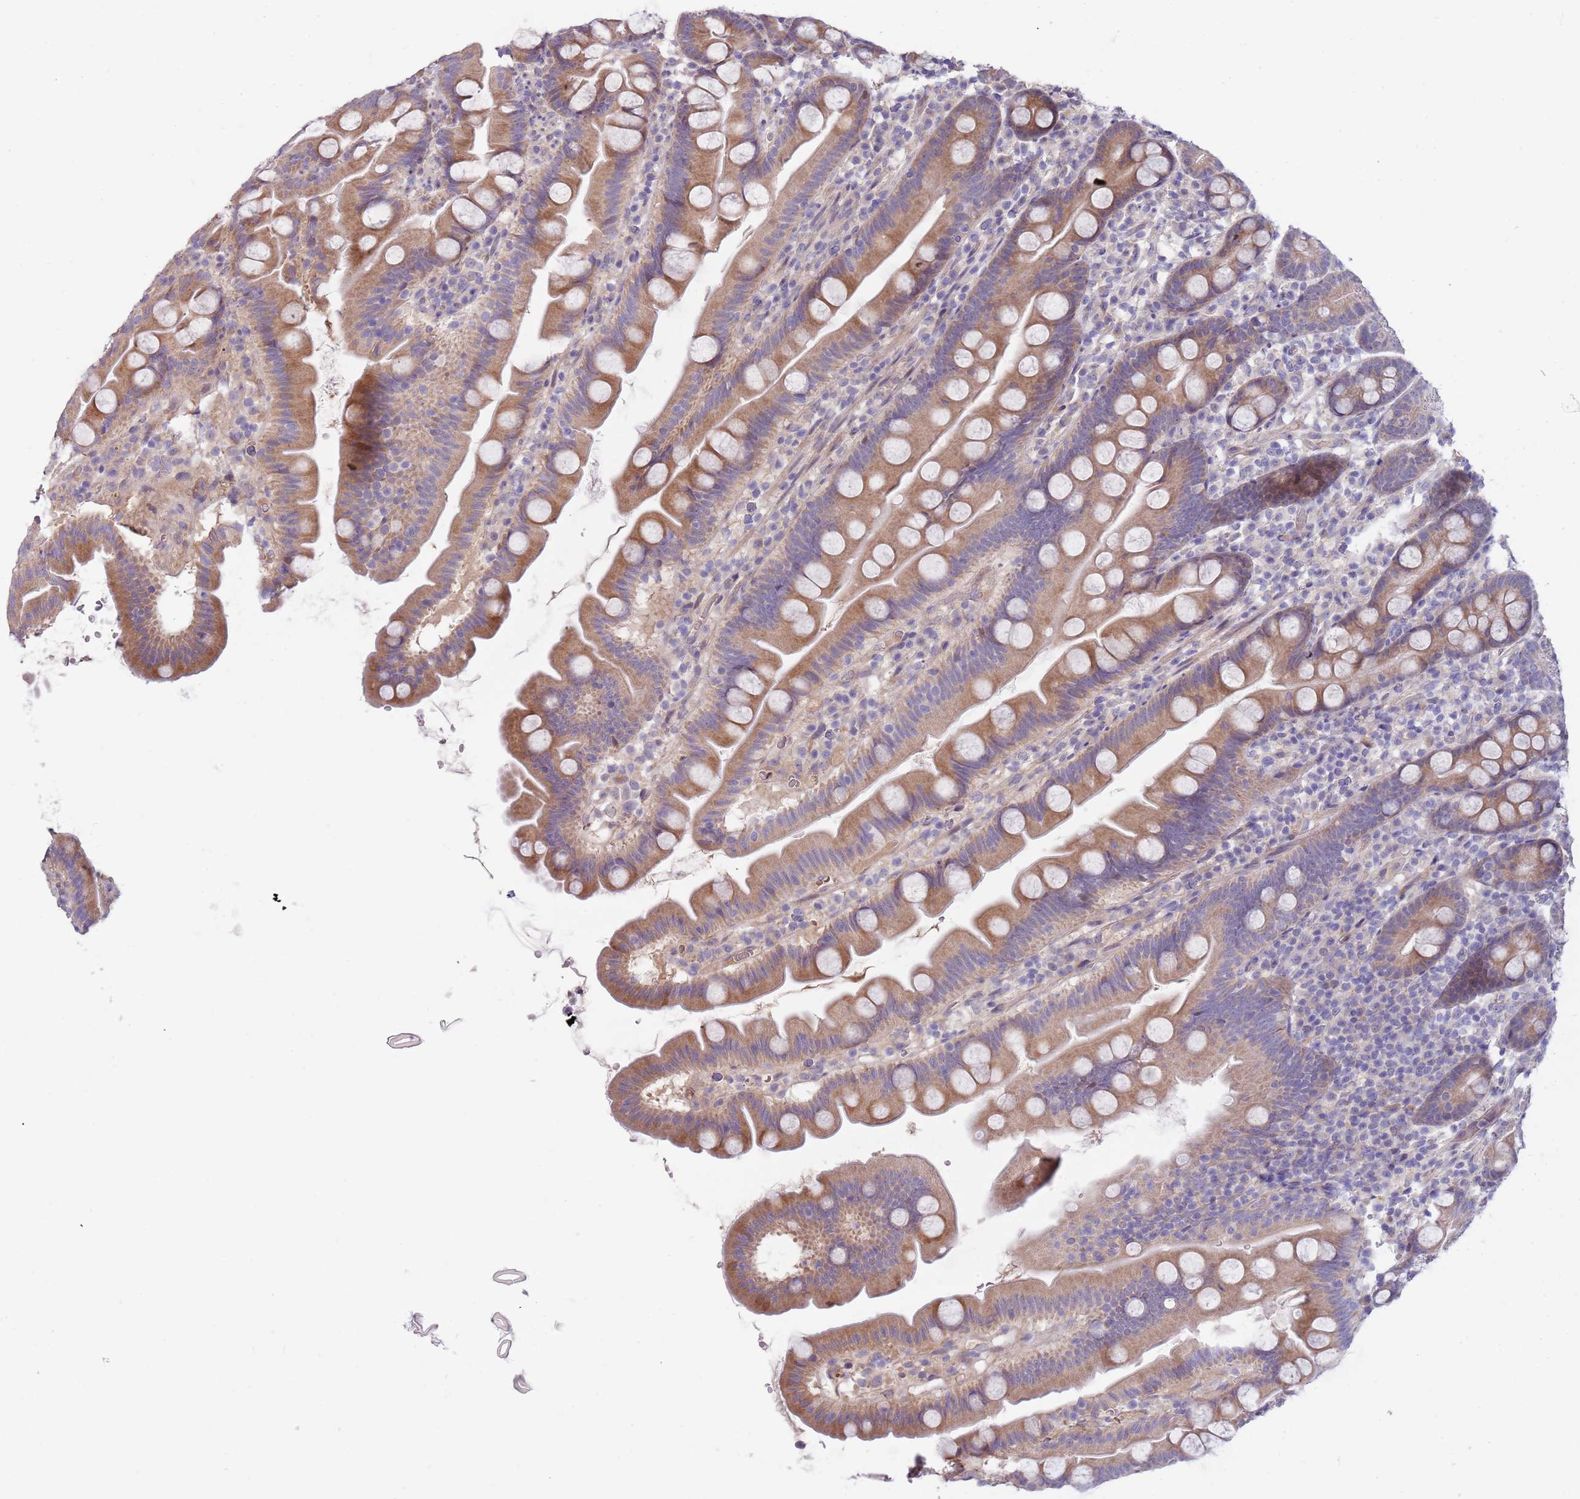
{"staining": {"intensity": "moderate", "quantity": ">75%", "location": "cytoplasmic/membranous"}, "tissue": "small intestine", "cell_type": "Glandular cells", "image_type": "normal", "snomed": [{"axis": "morphology", "description": "Normal tissue, NOS"}, {"axis": "topography", "description": "Small intestine"}], "caption": "A brown stain shows moderate cytoplasmic/membranous expression of a protein in glandular cells of normal small intestine.", "gene": "CABYR", "patient": {"sex": "female", "age": 68}}